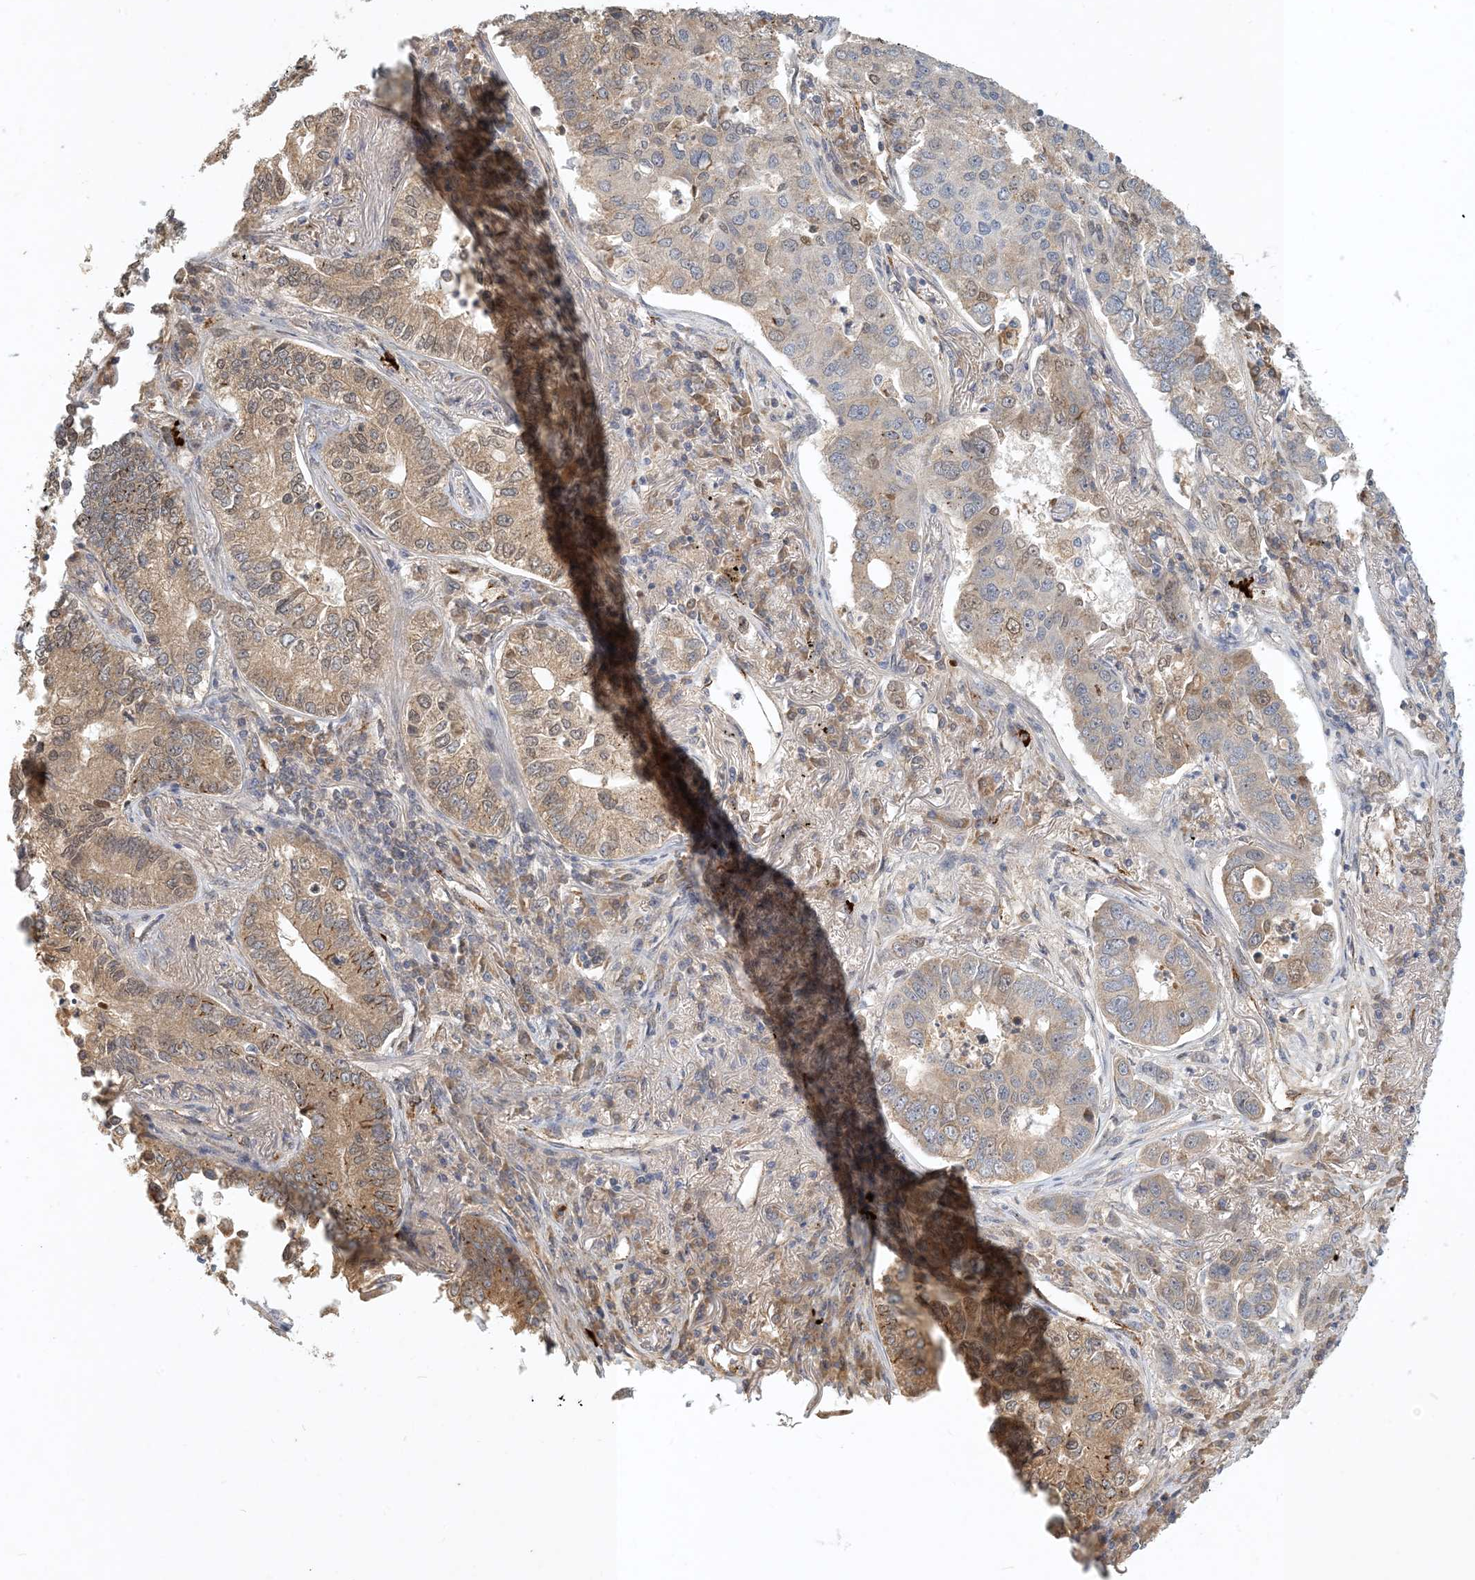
{"staining": {"intensity": "moderate", "quantity": "<25%", "location": "cytoplasmic/membranous"}, "tissue": "lung cancer", "cell_type": "Tumor cells", "image_type": "cancer", "snomed": [{"axis": "morphology", "description": "Adenocarcinoma, NOS"}, {"axis": "topography", "description": "Lung"}], "caption": "This photomicrograph exhibits immunohistochemistry staining of human lung adenocarcinoma, with low moderate cytoplasmic/membranous staining in about <25% of tumor cells.", "gene": "ZBTB3", "patient": {"sex": "male", "age": 49}}